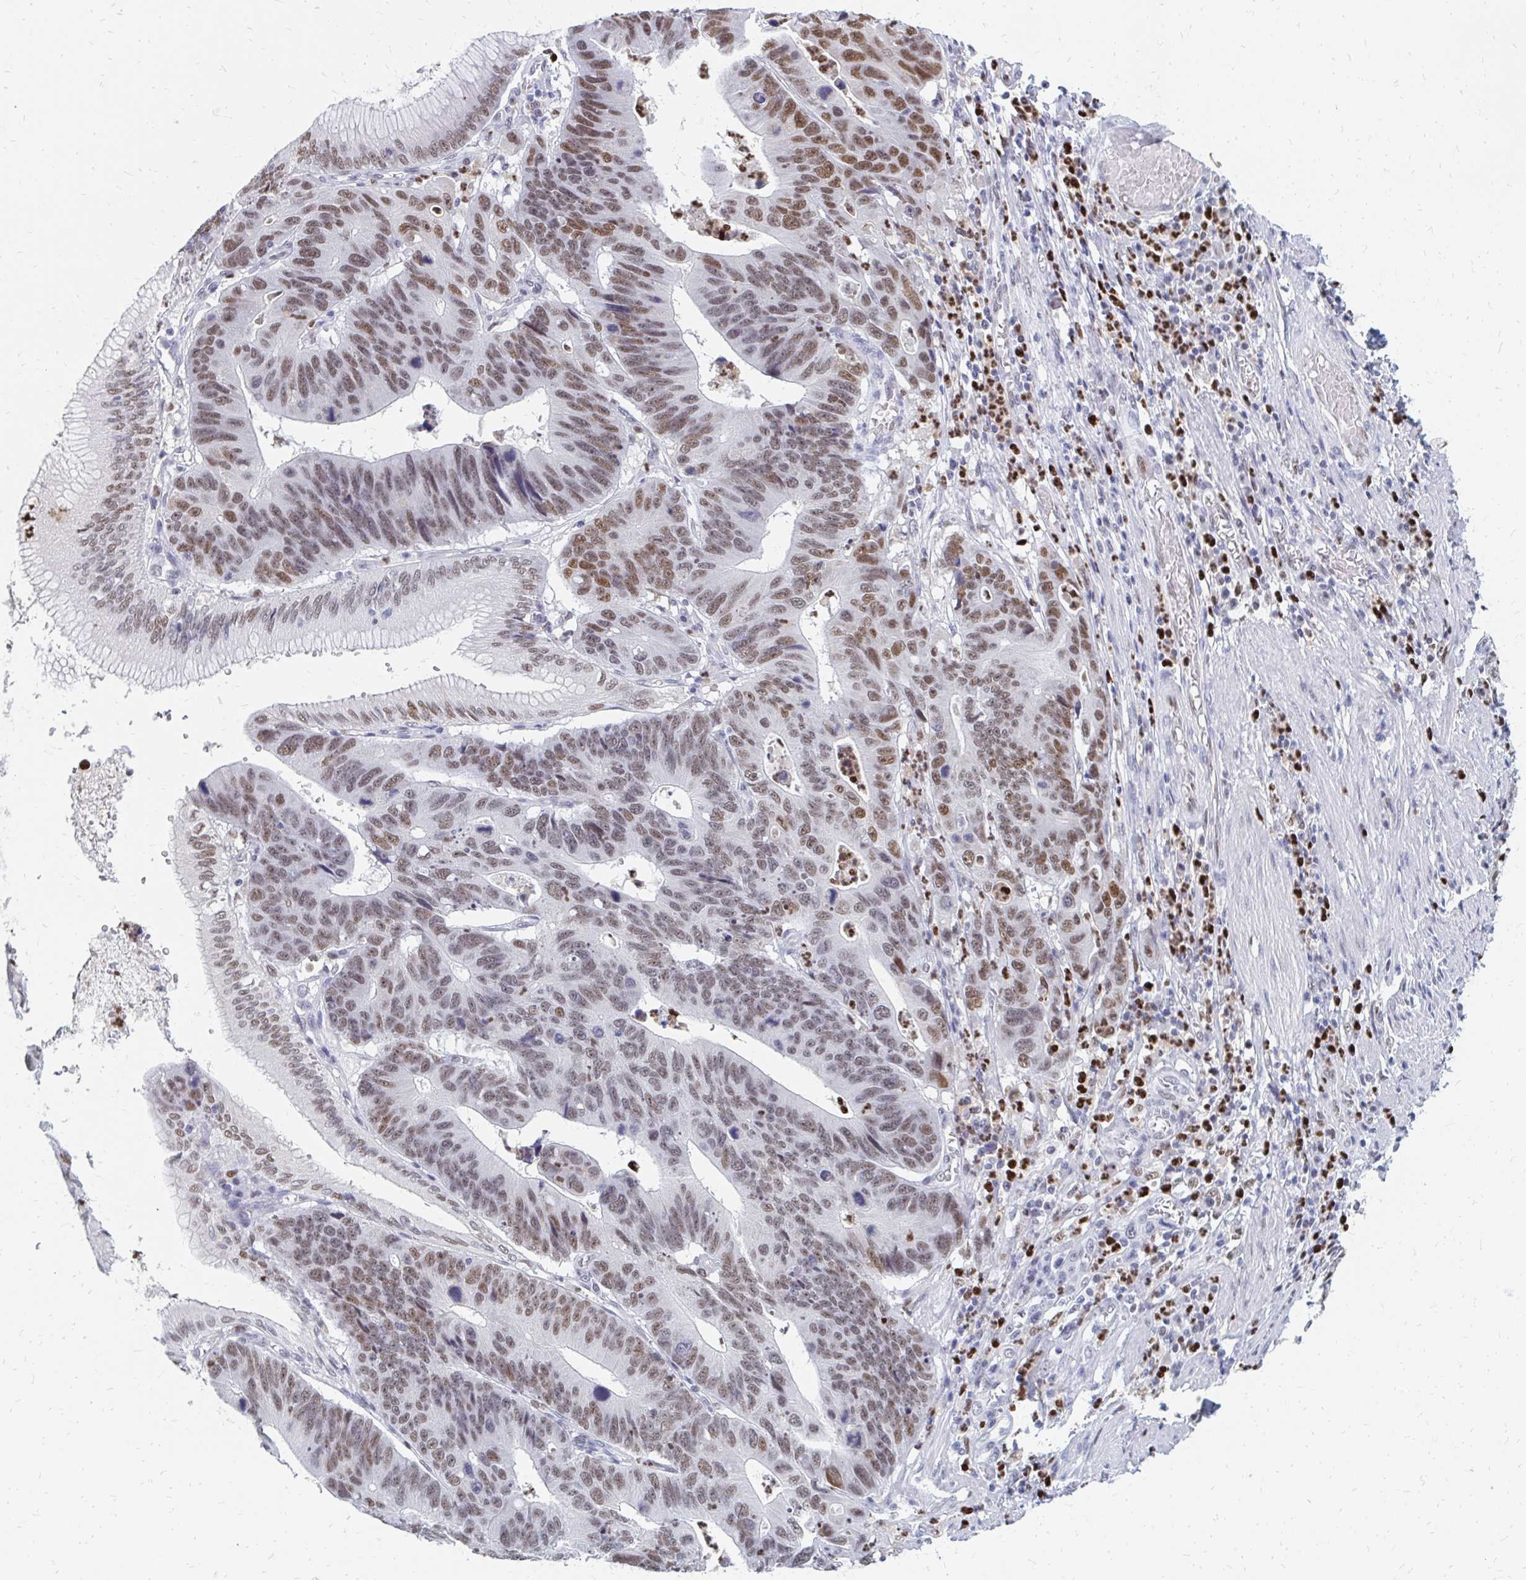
{"staining": {"intensity": "moderate", "quantity": ">75%", "location": "nuclear"}, "tissue": "stomach cancer", "cell_type": "Tumor cells", "image_type": "cancer", "snomed": [{"axis": "morphology", "description": "Adenocarcinoma, NOS"}, {"axis": "topography", "description": "Stomach"}], "caption": "Human adenocarcinoma (stomach) stained for a protein (brown) exhibits moderate nuclear positive positivity in approximately >75% of tumor cells.", "gene": "PLK3", "patient": {"sex": "male", "age": 59}}